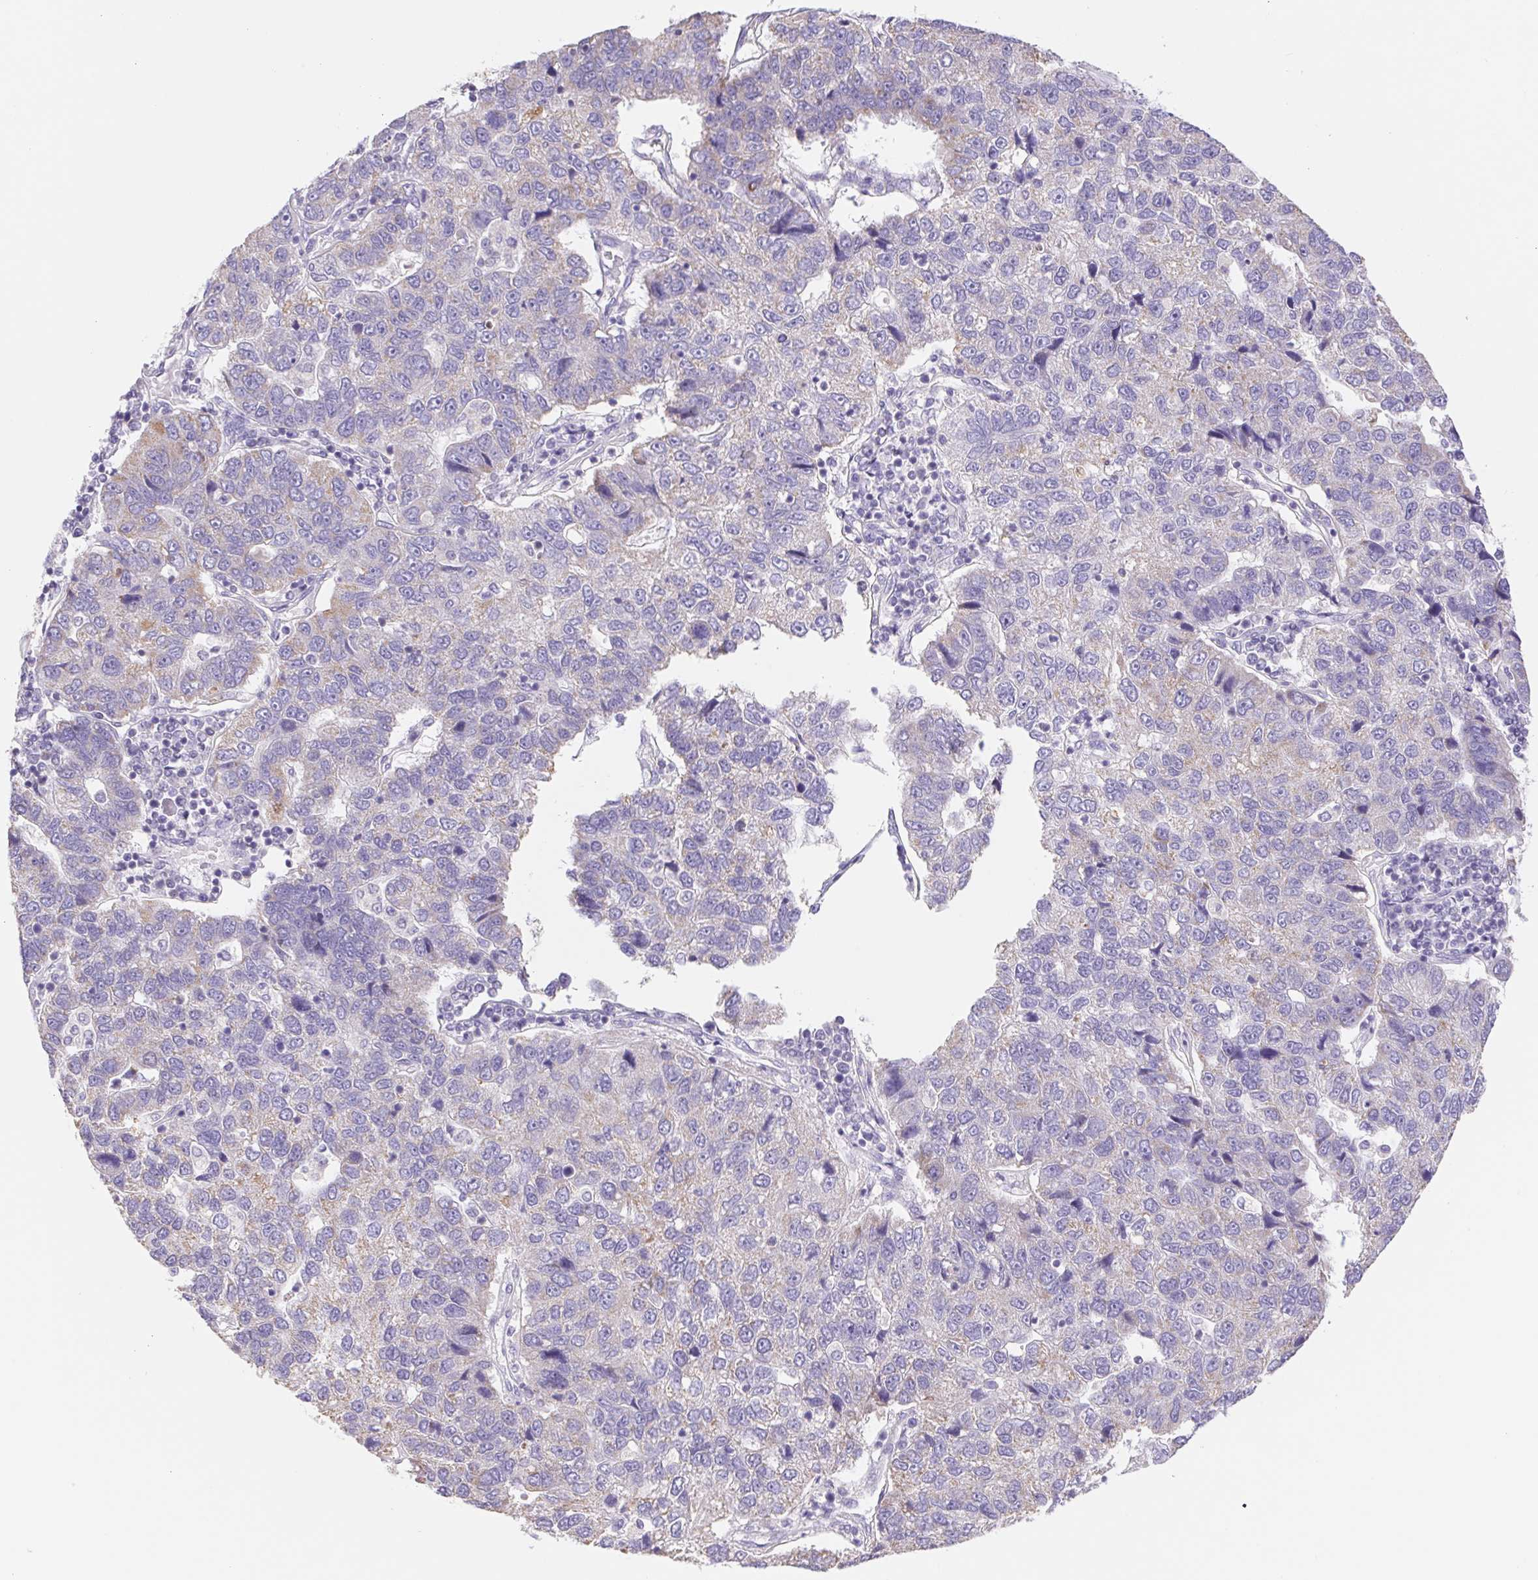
{"staining": {"intensity": "weak", "quantity": "25%-75%", "location": "cytoplasmic/membranous"}, "tissue": "pancreatic cancer", "cell_type": "Tumor cells", "image_type": "cancer", "snomed": [{"axis": "morphology", "description": "Adenocarcinoma, NOS"}, {"axis": "topography", "description": "Pancreas"}], "caption": "The image shows immunohistochemical staining of pancreatic cancer (adenocarcinoma). There is weak cytoplasmic/membranous expression is seen in about 25%-75% of tumor cells.", "gene": "FKBP6", "patient": {"sex": "female", "age": 61}}